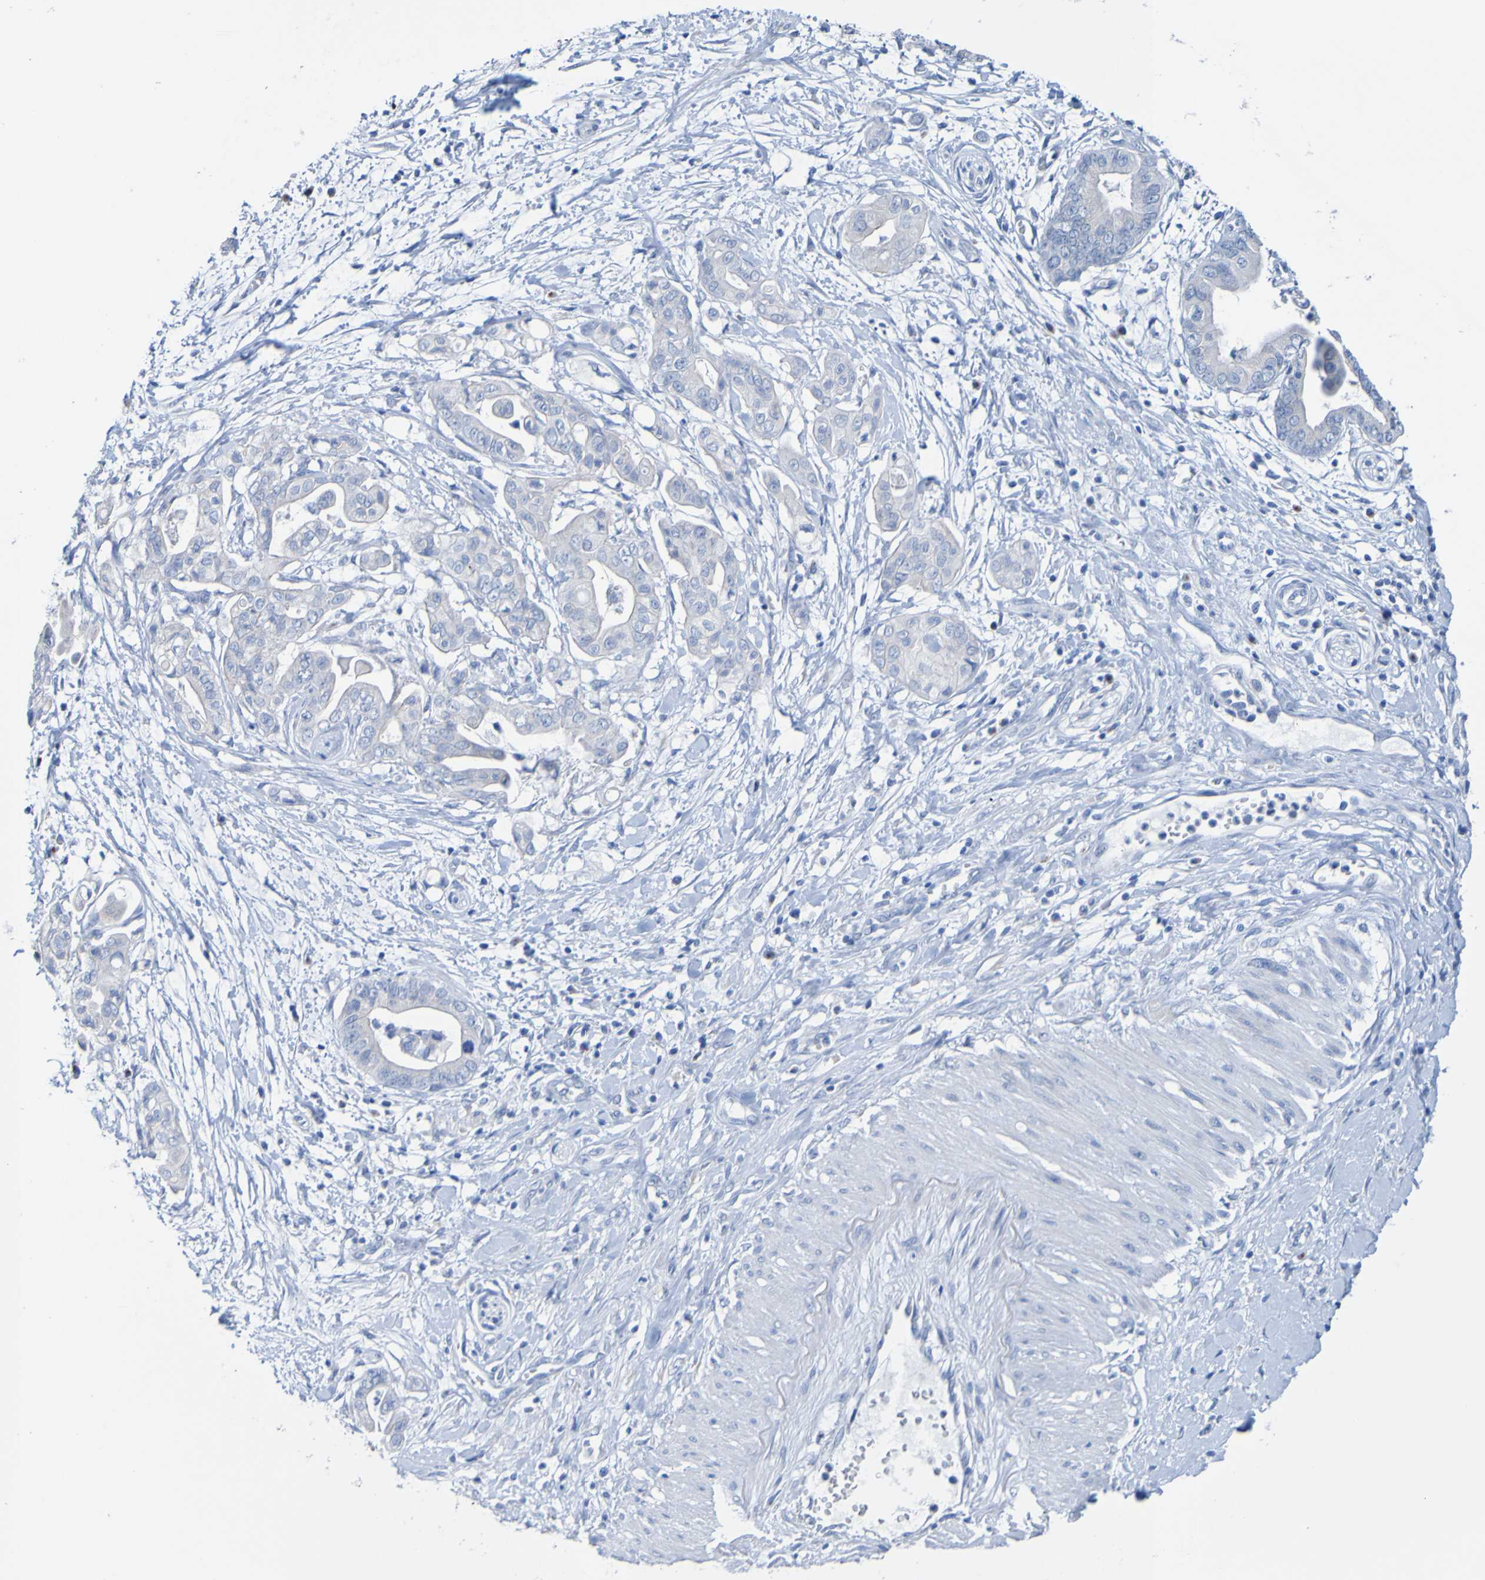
{"staining": {"intensity": "negative", "quantity": "none", "location": "none"}, "tissue": "pancreatic cancer", "cell_type": "Tumor cells", "image_type": "cancer", "snomed": [{"axis": "morphology", "description": "Adenocarcinoma, NOS"}, {"axis": "topography", "description": "Pancreas"}], "caption": "IHC of pancreatic adenocarcinoma displays no expression in tumor cells. (Brightfield microscopy of DAB (3,3'-diaminobenzidine) IHC at high magnification).", "gene": "ACMSD", "patient": {"sex": "female", "age": 75}}